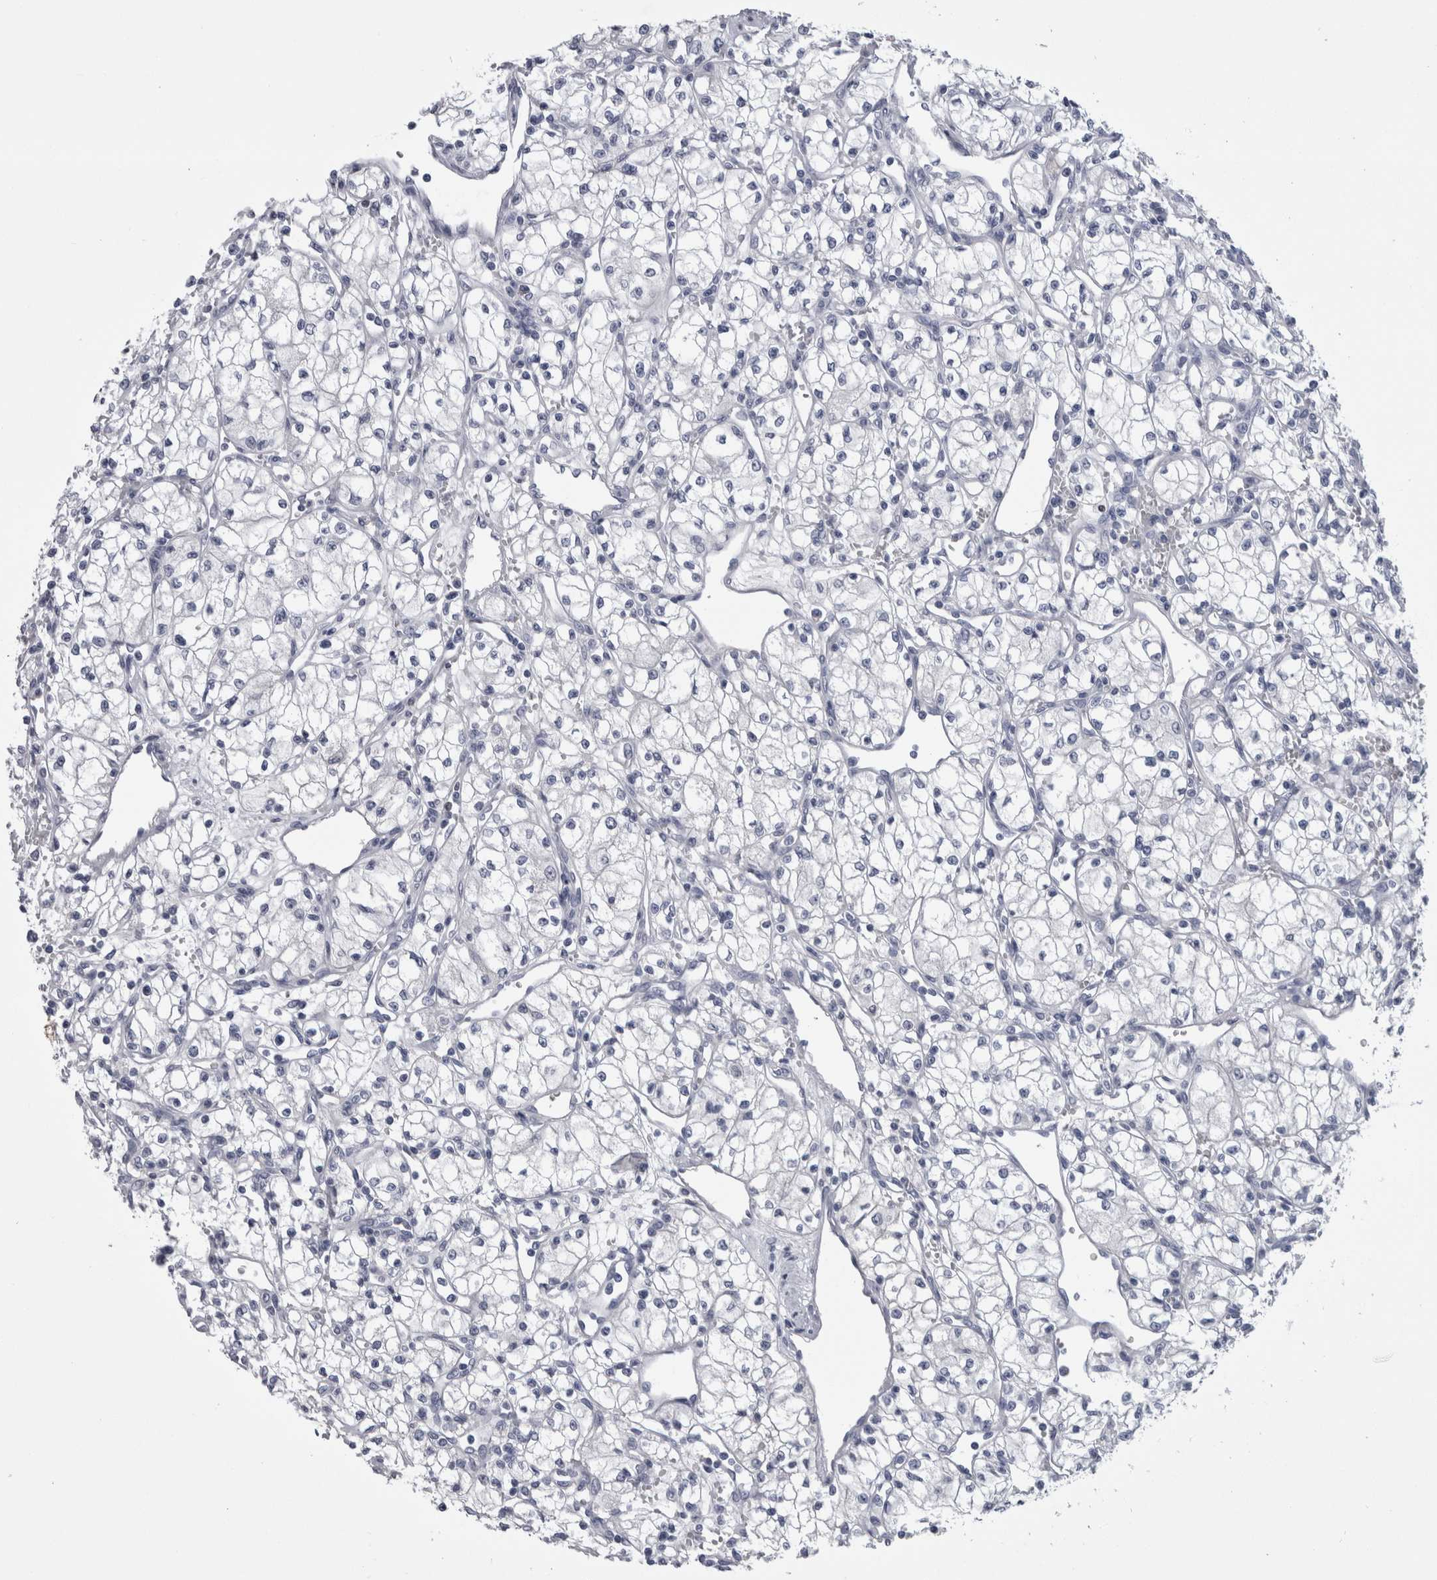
{"staining": {"intensity": "negative", "quantity": "none", "location": "none"}, "tissue": "renal cancer", "cell_type": "Tumor cells", "image_type": "cancer", "snomed": [{"axis": "morphology", "description": "Normal tissue, NOS"}, {"axis": "morphology", "description": "Adenocarcinoma, NOS"}, {"axis": "topography", "description": "Kidney"}], "caption": "Tumor cells are negative for brown protein staining in renal adenocarcinoma.", "gene": "PAX5", "patient": {"sex": "male", "age": 59}}